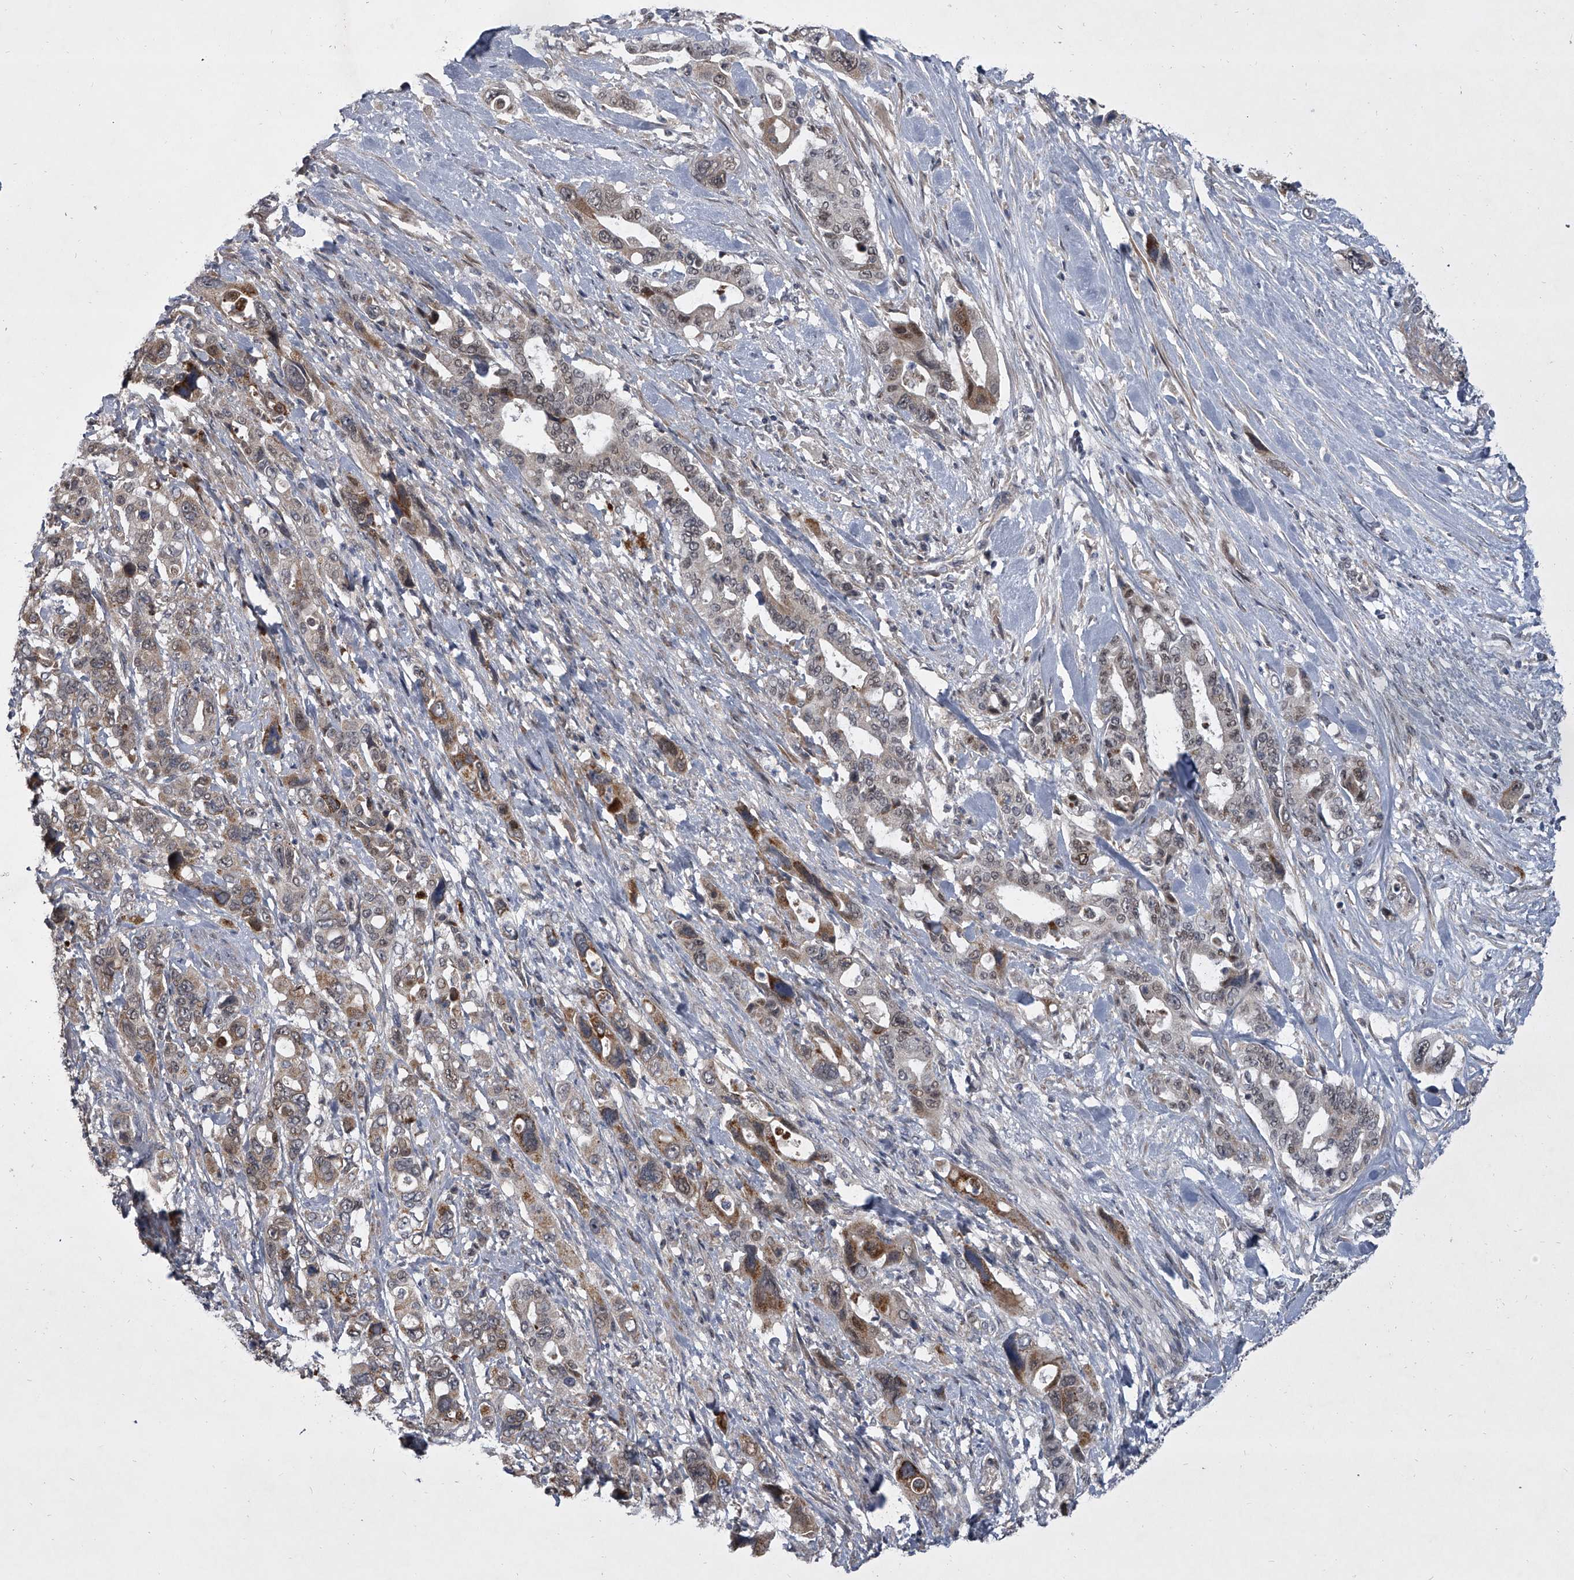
{"staining": {"intensity": "moderate", "quantity": "<25%", "location": "cytoplasmic/membranous"}, "tissue": "pancreatic cancer", "cell_type": "Tumor cells", "image_type": "cancer", "snomed": [{"axis": "morphology", "description": "Adenocarcinoma, NOS"}, {"axis": "topography", "description": "Pancreas"}], "caption": "Protein positivity by IHC shows moderate cytoplasmic/membranous expression in approximately <25% of tumor cells in pancreatic cancer.", "gene": "HEATR6", "patient": {"sex": "male", "age": 46}}